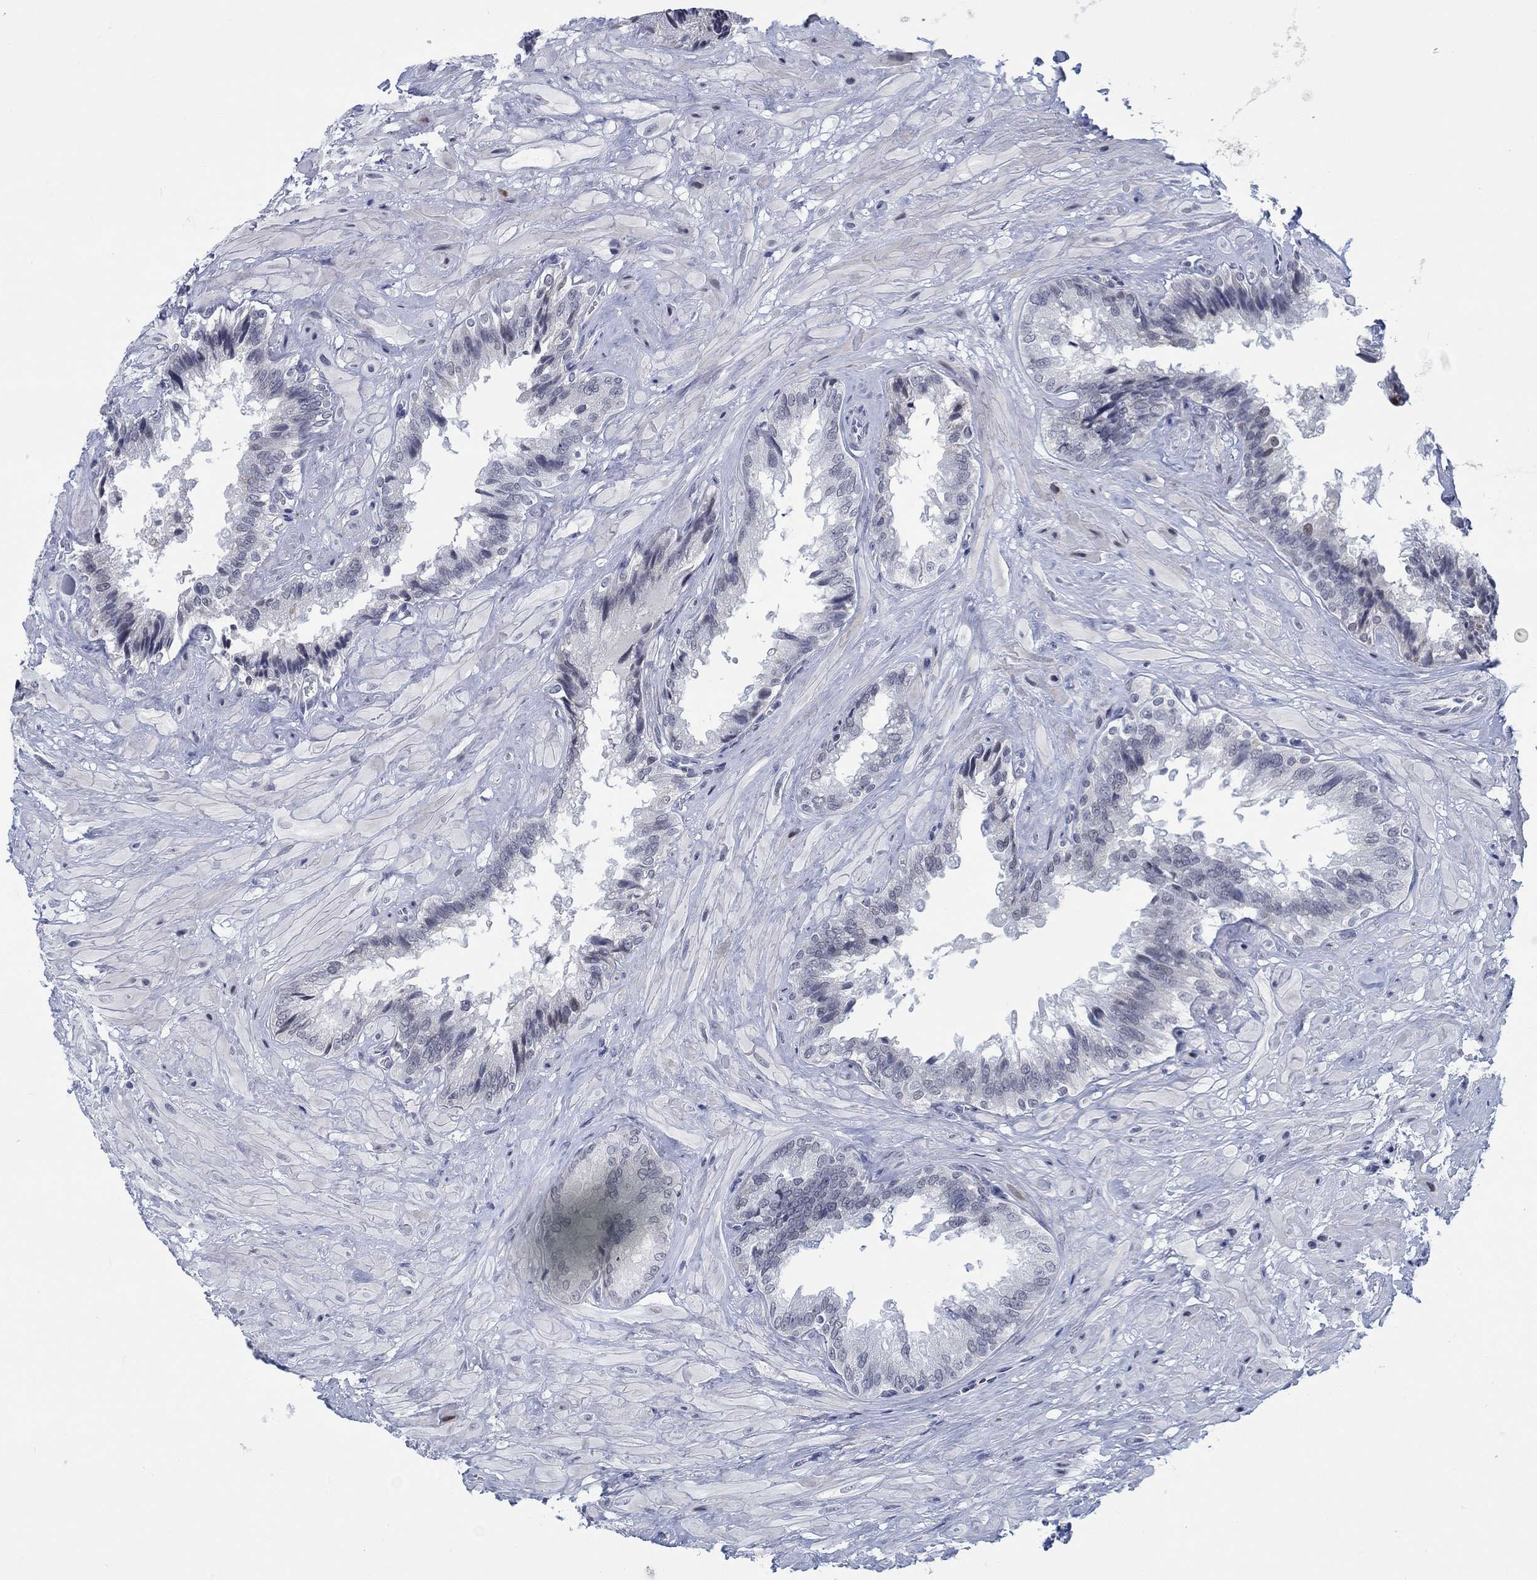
{"staining": {"intensity": "negative", "quantity": "none", "location": "none"}, "tissue": "seminal vesicle", "cell_type": "Glandular cells", "image_type": "normal", "snomed": [{"axis": "morphology", "description": "Normal tissue, NOS"}, {"axis": "topography", "description": "Seminal veicle"}], "caption": "Glandular cells are negative for protein expression in benign human seminal vesicle. (DAB IHC with hematoxylin counter stain).", "gene": "NEU3", "patient": {"sex": "male", "age": 67}}